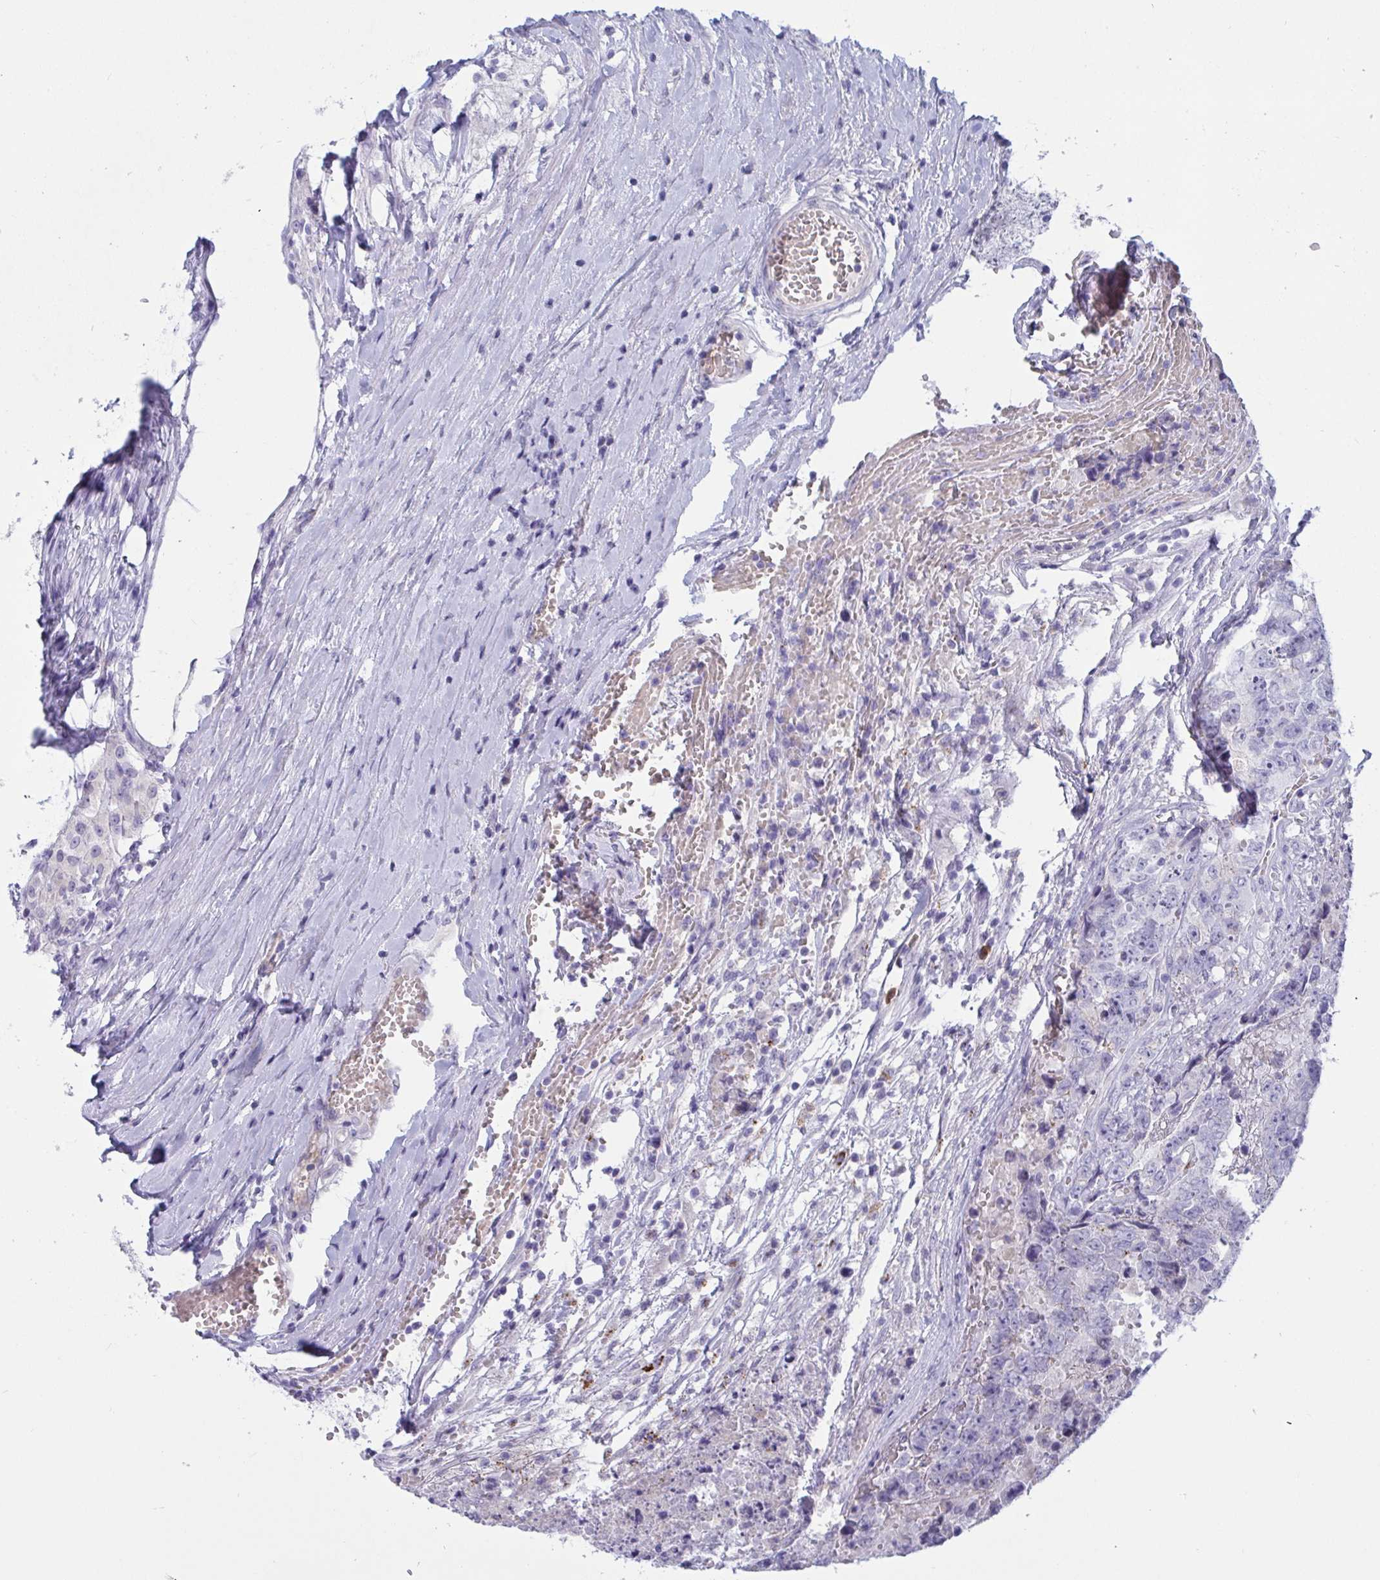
{"staining": {"intensity": "negative", "quantity": "none", "location": "none"}, "tissue": "testis cancer", "cell_type": "Tumor cells", "image_type": "cancer", "snomed": [{"axis": "morphology", "description": "Normal tissue, NOS"}, {"axis": "morphology", "description": "Carcinoma, Embryonal, NOS"}, {"axis": "topography", "description": "Testis"}, {"axis": "topography", "description": "Epididymis"}], "caption": "Immunohistochemistry histopathology image of neoplastic tissue: testis cancer stained with DAB displays no significant protein positivity in tumor cells.", "gene": "TAS2R38", "patient": {"sex": "male", "age": 25}}